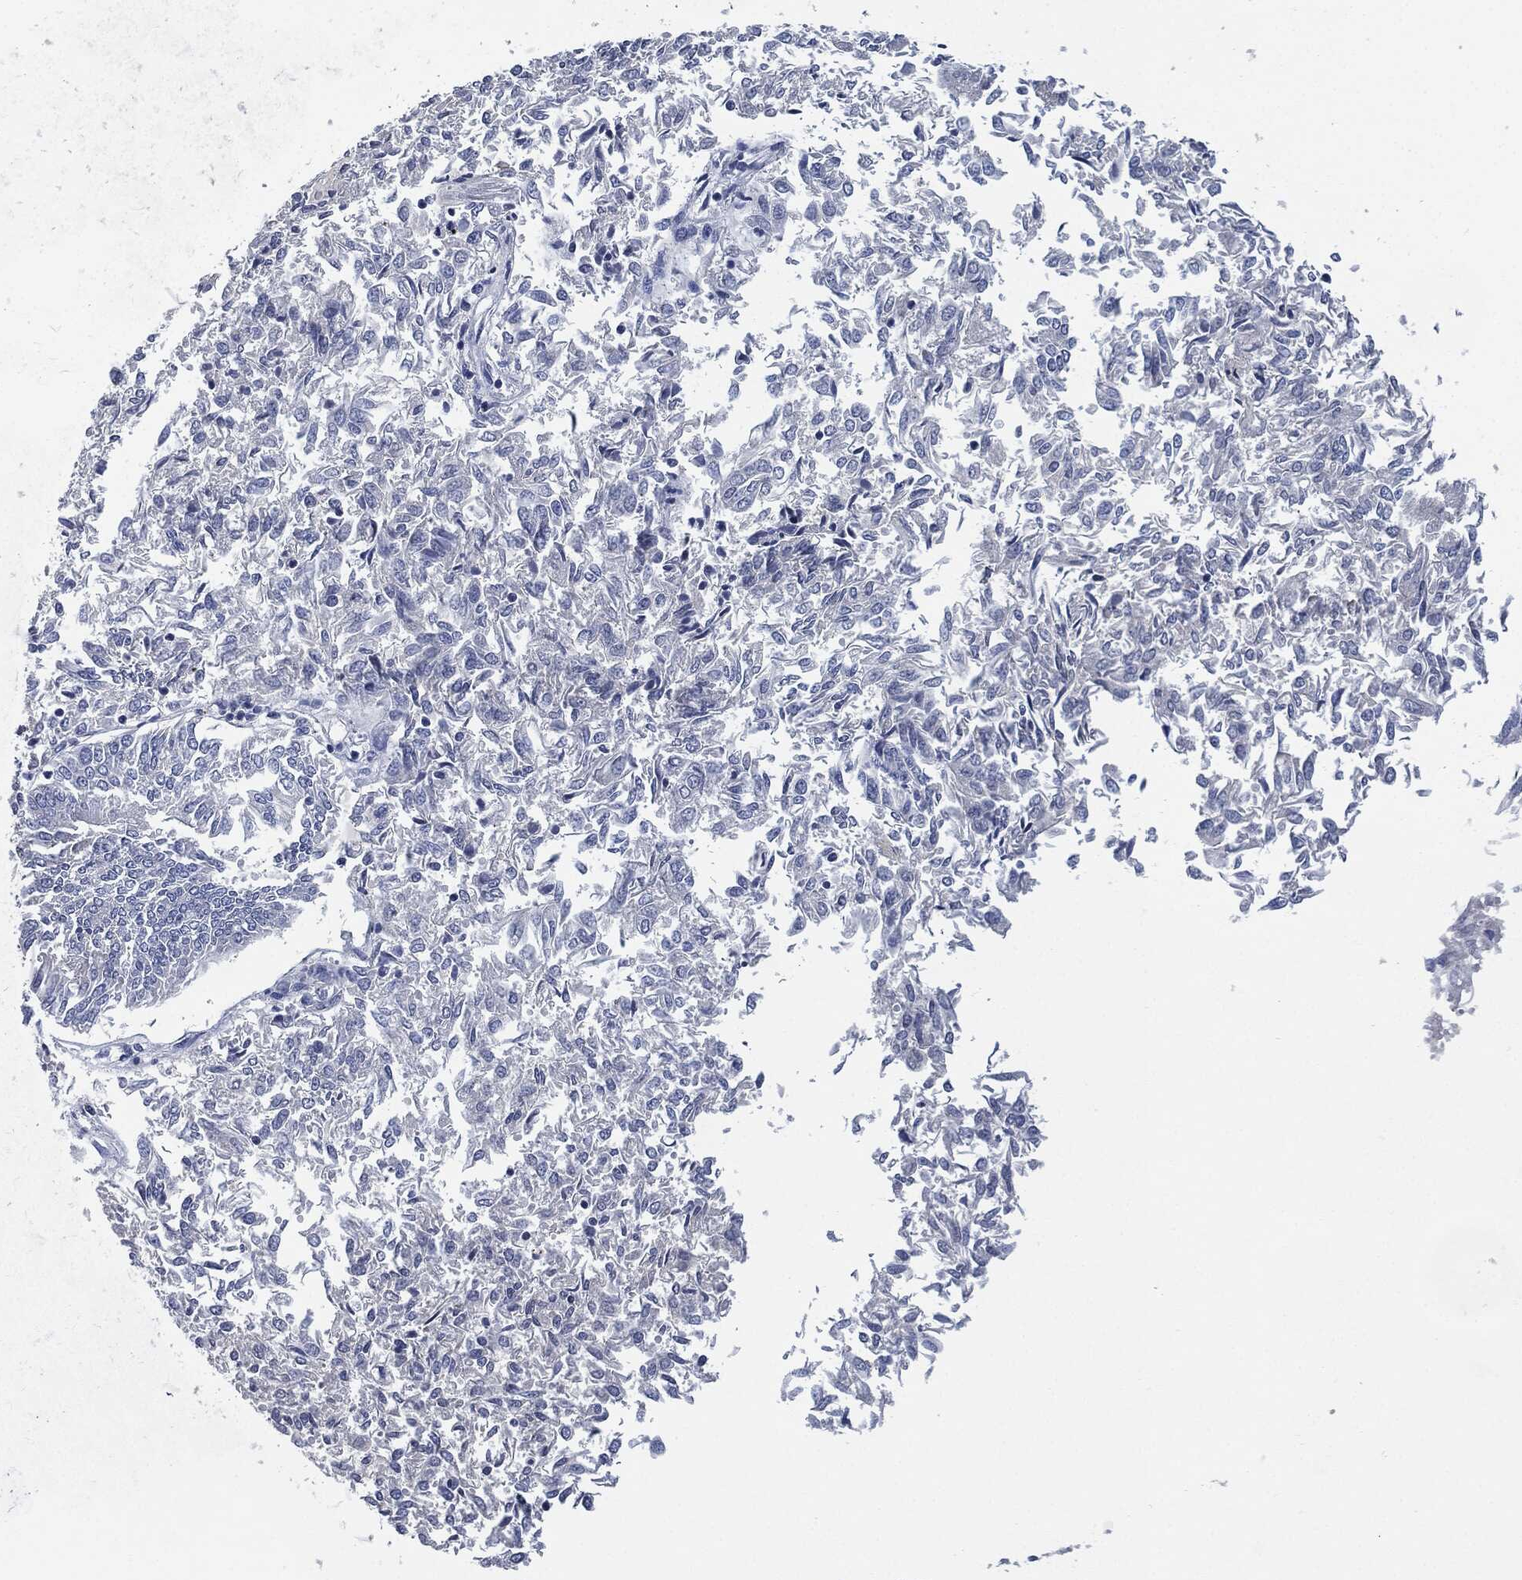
{"staining": {"intensity": "negative", "quantity": "none", "location": "none"}, "tissue": "endometrial cancer", "cell_type": "Tumor cells", "image_type": "cancer", "snomed": [{"axis": "morphology", "description": "Adenocarcinoma, NOS"}, {"axis": "topography", "description": "Endometrium"}], "caption": "High magnification brightfield microscopy of adenocarcinoma (endometrial) stained with DAB (brown) and counterstained with hematoxylin (blue): tumor cells show no significant staining.", "gene": "CD27", "patient": {"sex": "female", "age": 58}}